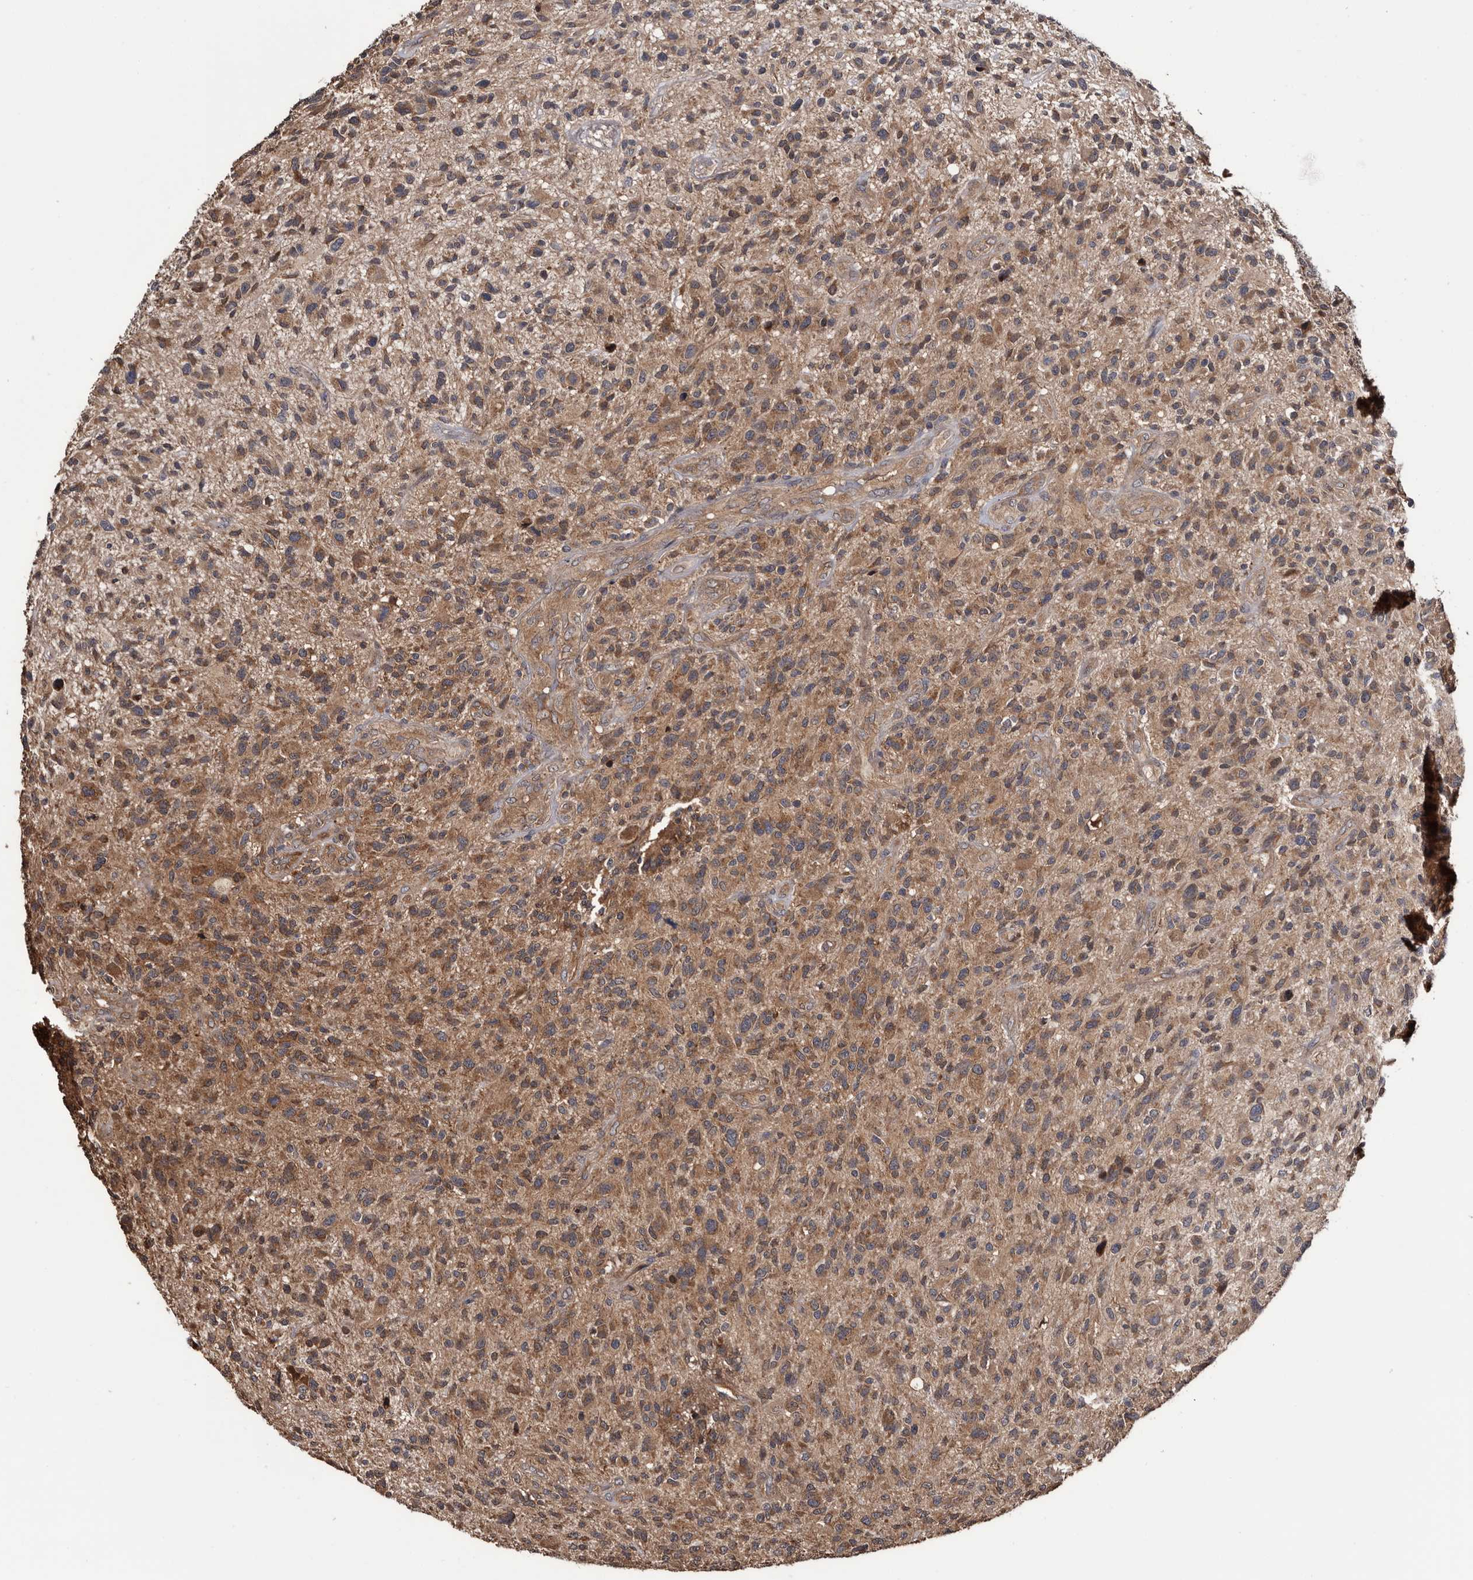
{"staining": {"intensity": "moderate", "quantity": ">75%", "location": "cytoplasmic/membranous"}, "tissue": "glioma", "cell_type": "Tumor cells", "image_type": "cancer", "snomed": [{"axis": "morphology", "description": "Glioma, malignant, High grade"}, {"axis": "topography", "description": "Brain"}], "caption": "Malignant glioma (high-grade) stained with immunohistochemistry displays moderate cytoplasmic/membranous staining in approximately >75% of tumor cells. The staining was performed using DAB (3,3'-diaminobenzidine) to visualize the protein expression in brown, while the nuclei were stained in blue with hematoxylin (Magnification: 20x).", "gene": "TTI2", "patient": {"sex": "male", "age": 47}}